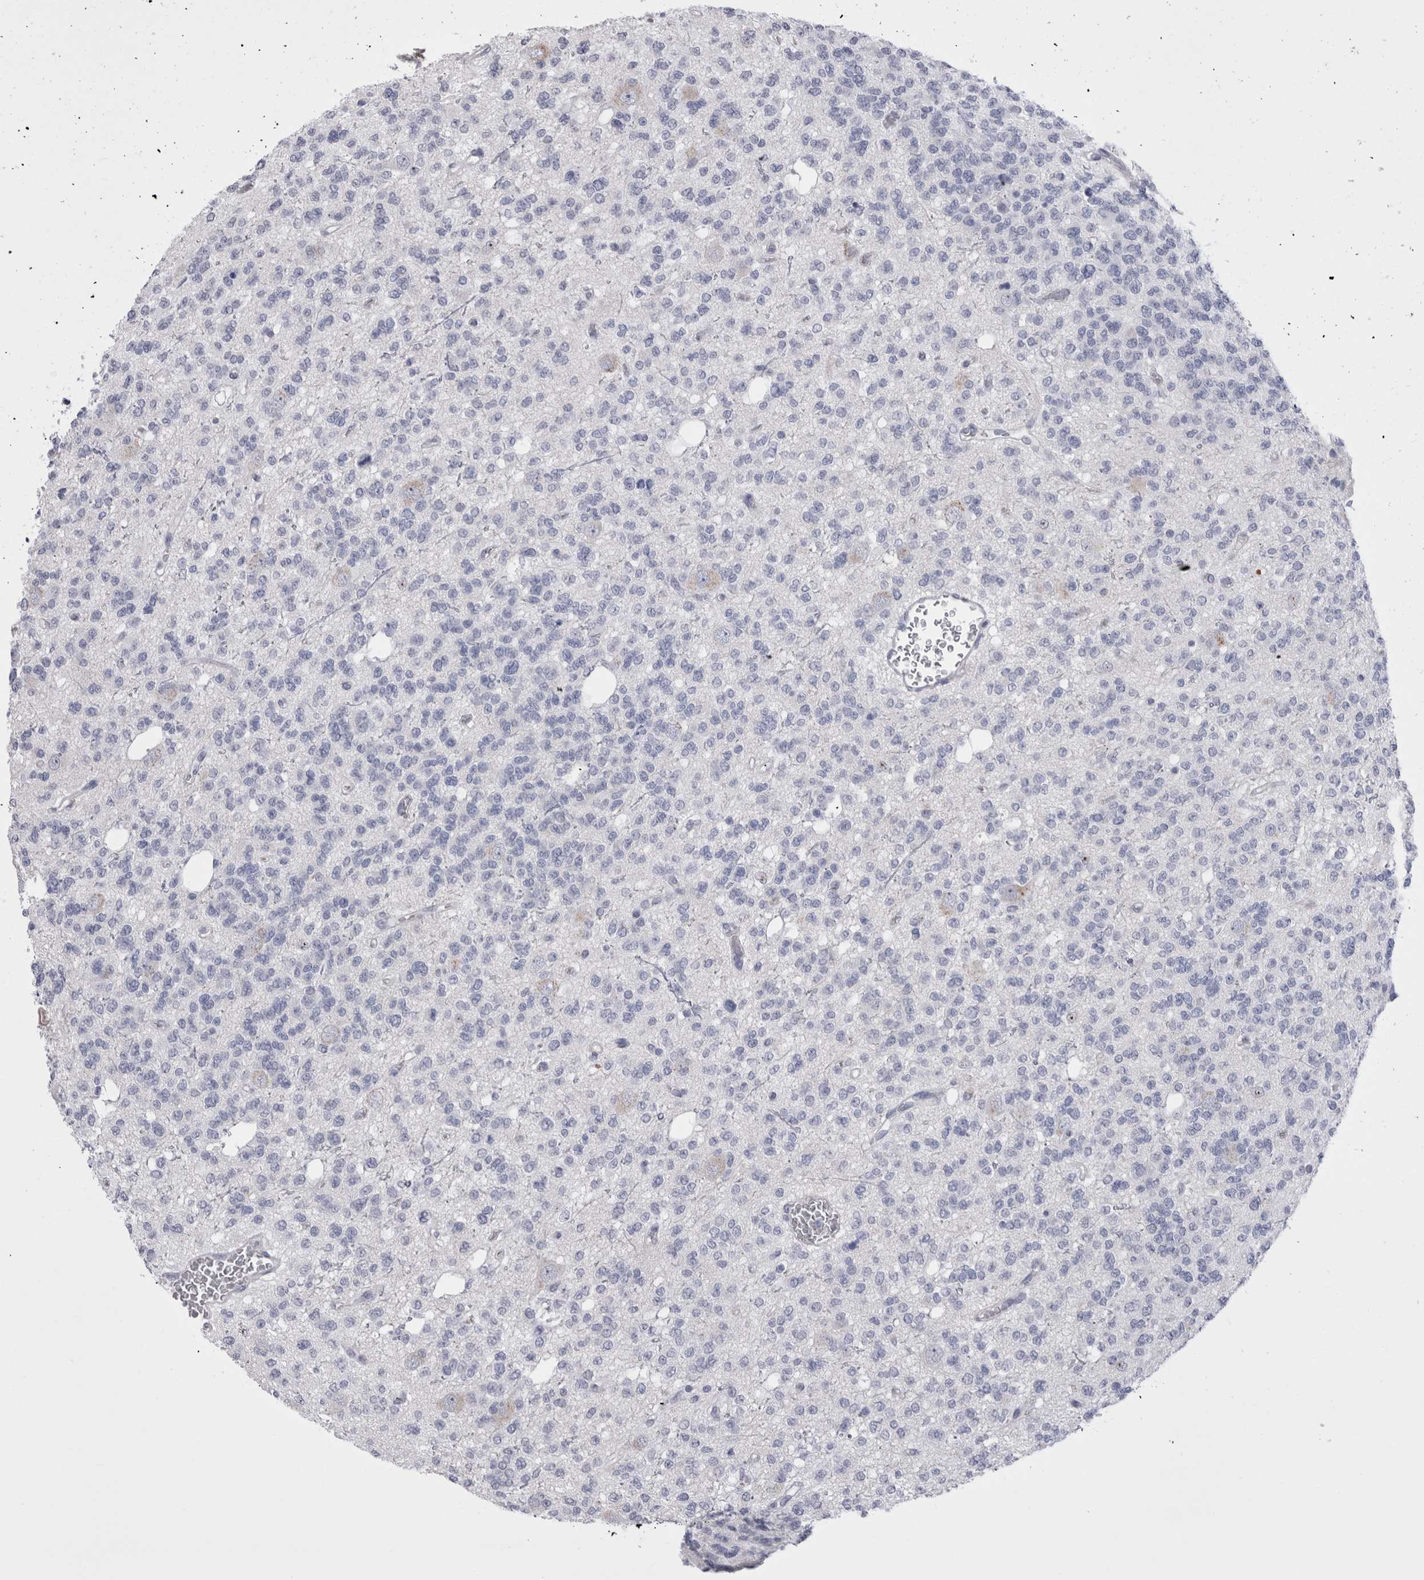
{"staining": {"intensity": "negative", "quantity": "none", "location": "none"}, "tissue": "glioma", "cell_type": "Tumor cells", "image_type": "cancer", "snomed": [{"axis": "morphology", "description": "Glioma, malignant, Low grade"}, {"axis": "topography", "description": "Brain"}], "caption": "Malignant glioma (low-grade) stained for a protein using immunohistochemistry (IHC) displays no expression tumor cells.", "gene": "PWP2", "patient": {"sex": "male", "age": 38}}